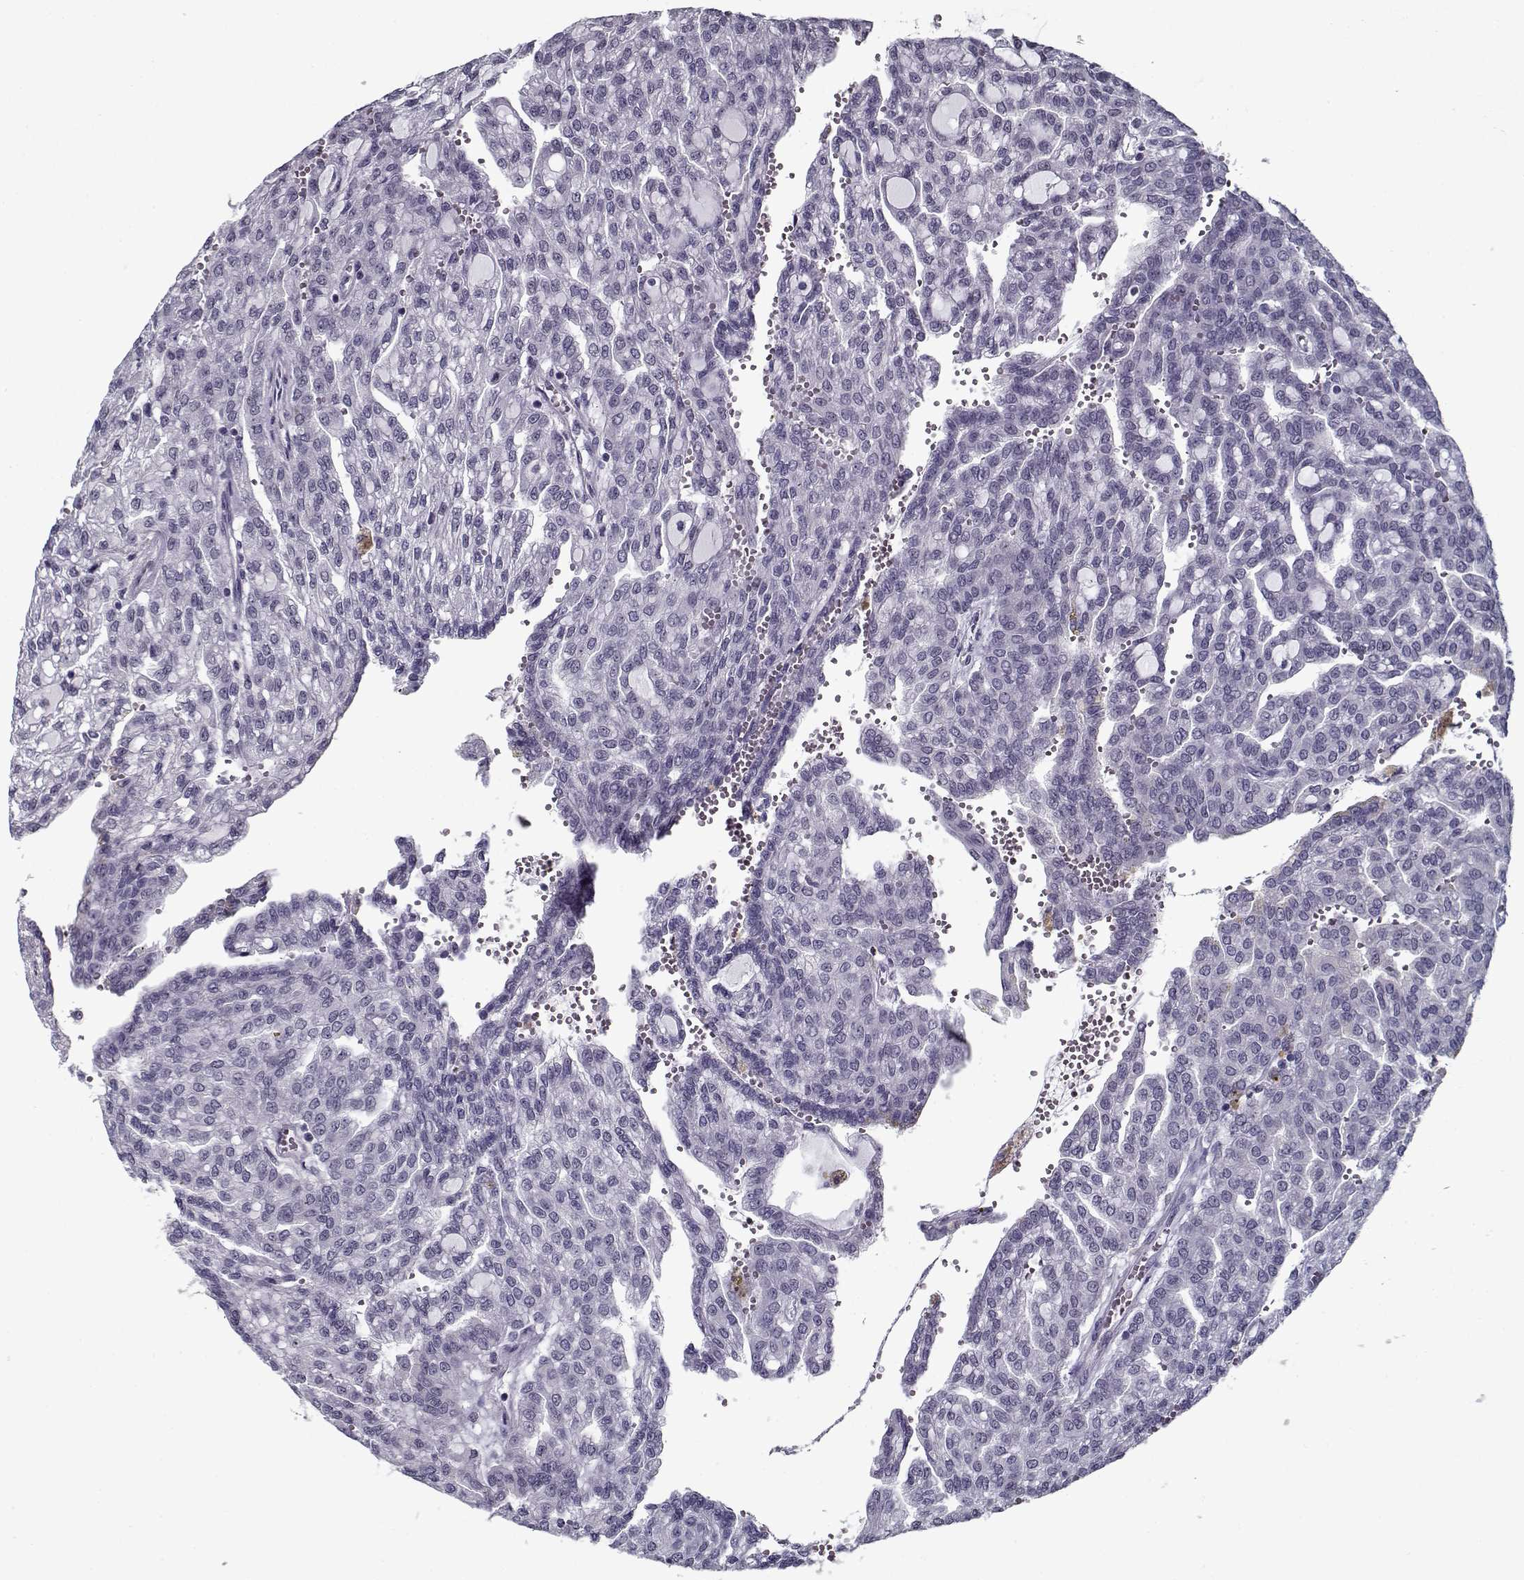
{"staining": {"intensity": "negative", "quantity": "none", "location": "none"}, "tissue": "renal cancer", "cell_type": "Tumor cells", "image_type": "cancer", "snomed": [{"axis": "morphology", "description": "Adenocarcinoma, NOS"}, {"axis": "topography", "description": "Kidney"}], "caption": "This micrograph is of renal adenocarcinoma stained with immunohistochemistry to label a protein in brown with the nuclei are counter-stained blue. There is no positivity in tumor cells.", "gene": "RNF32", "patient": {"sex": "male", "age": 63}}